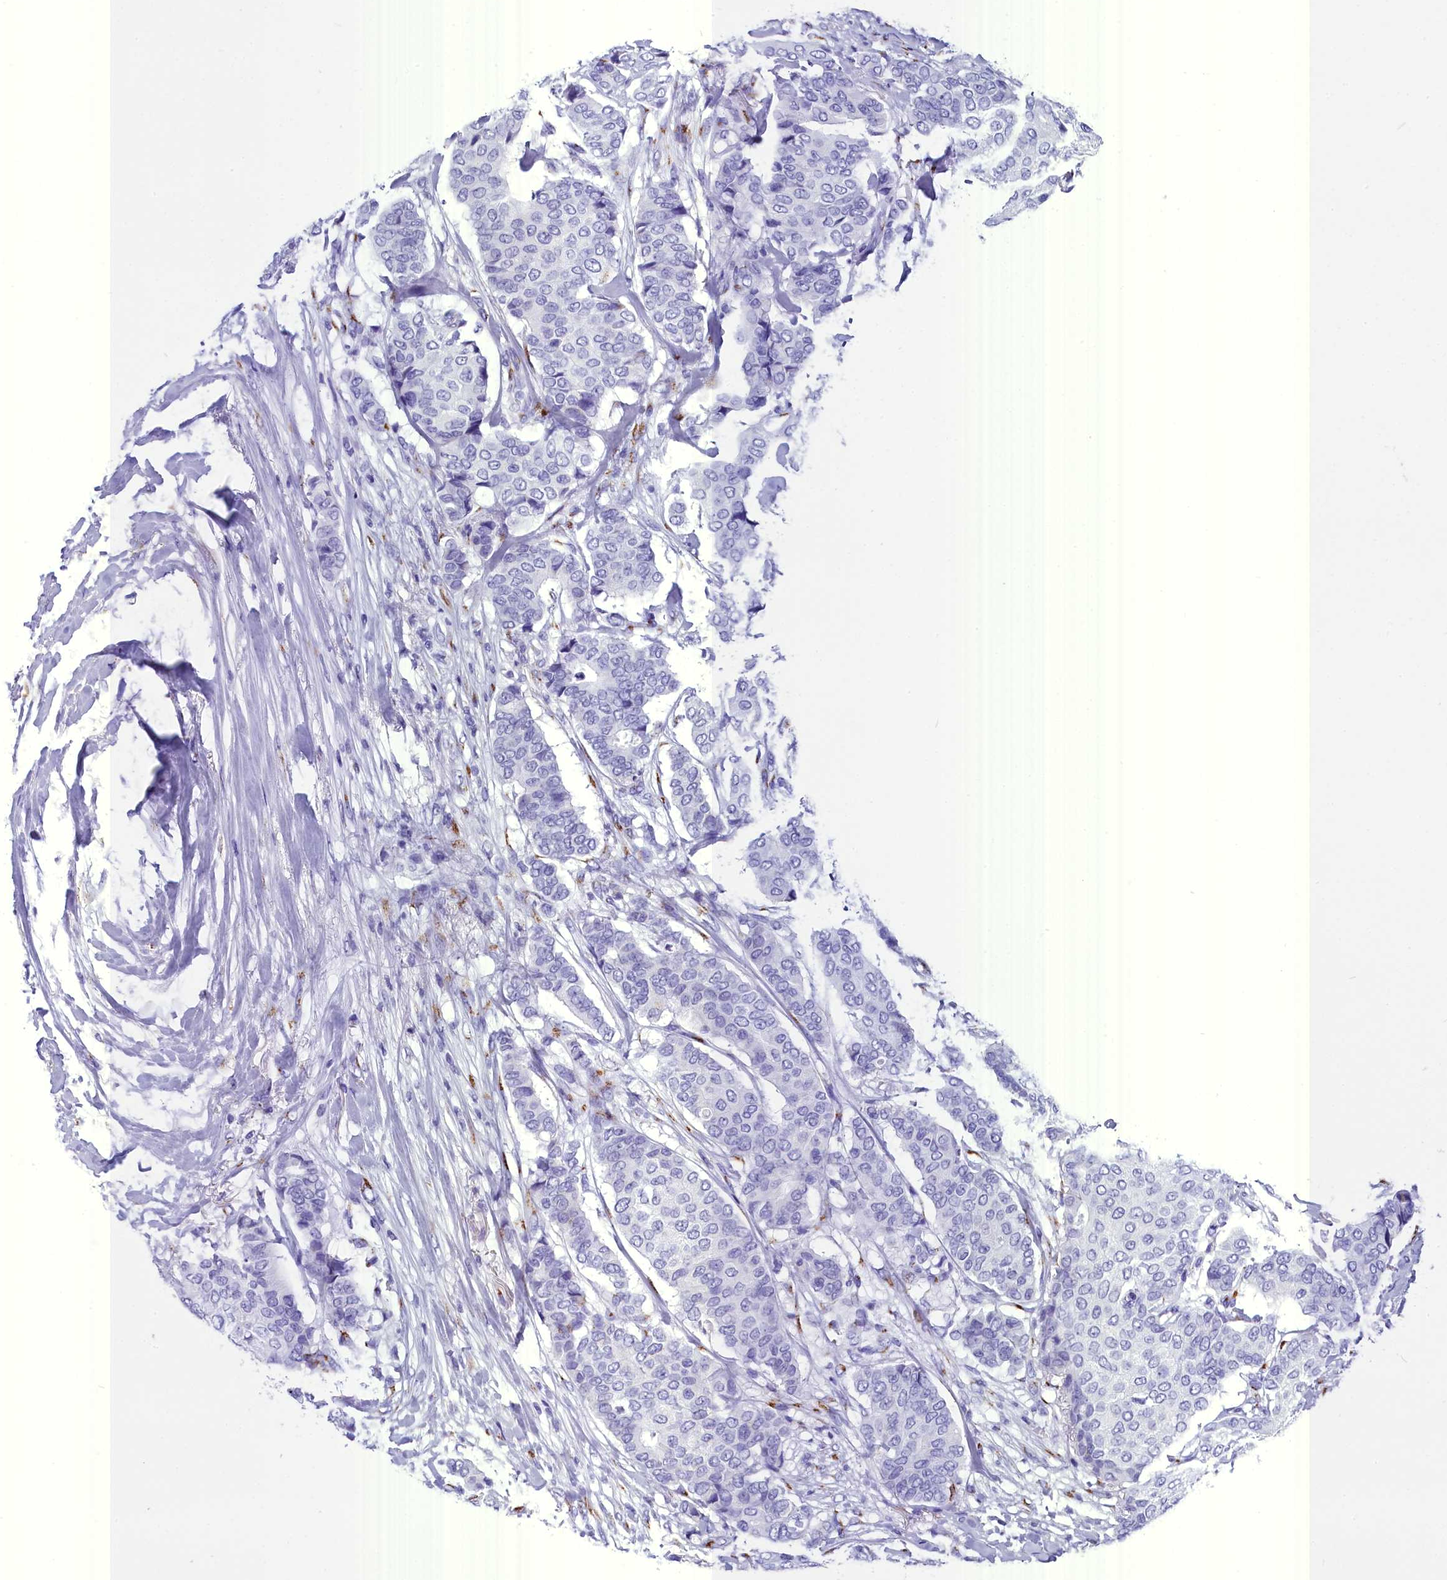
{"staining": {"intensity": "negative", "quantity": "none", "location": "none"}, "tissue": "breast cancer", "cell_type": "Tumor cells", "image_type": "cancer", "snomed": [{"axis": "morphology", "description": "Duct carcinoma"}, {"axis": "topography", "description": "Breast"}], "caption": "The histopathology image reveals no significant staining in tumor cells of infiltrating ductal carcinoma (breast).", "gene": "AP3B2", "patient": {"sex": "female", "age": 75}}